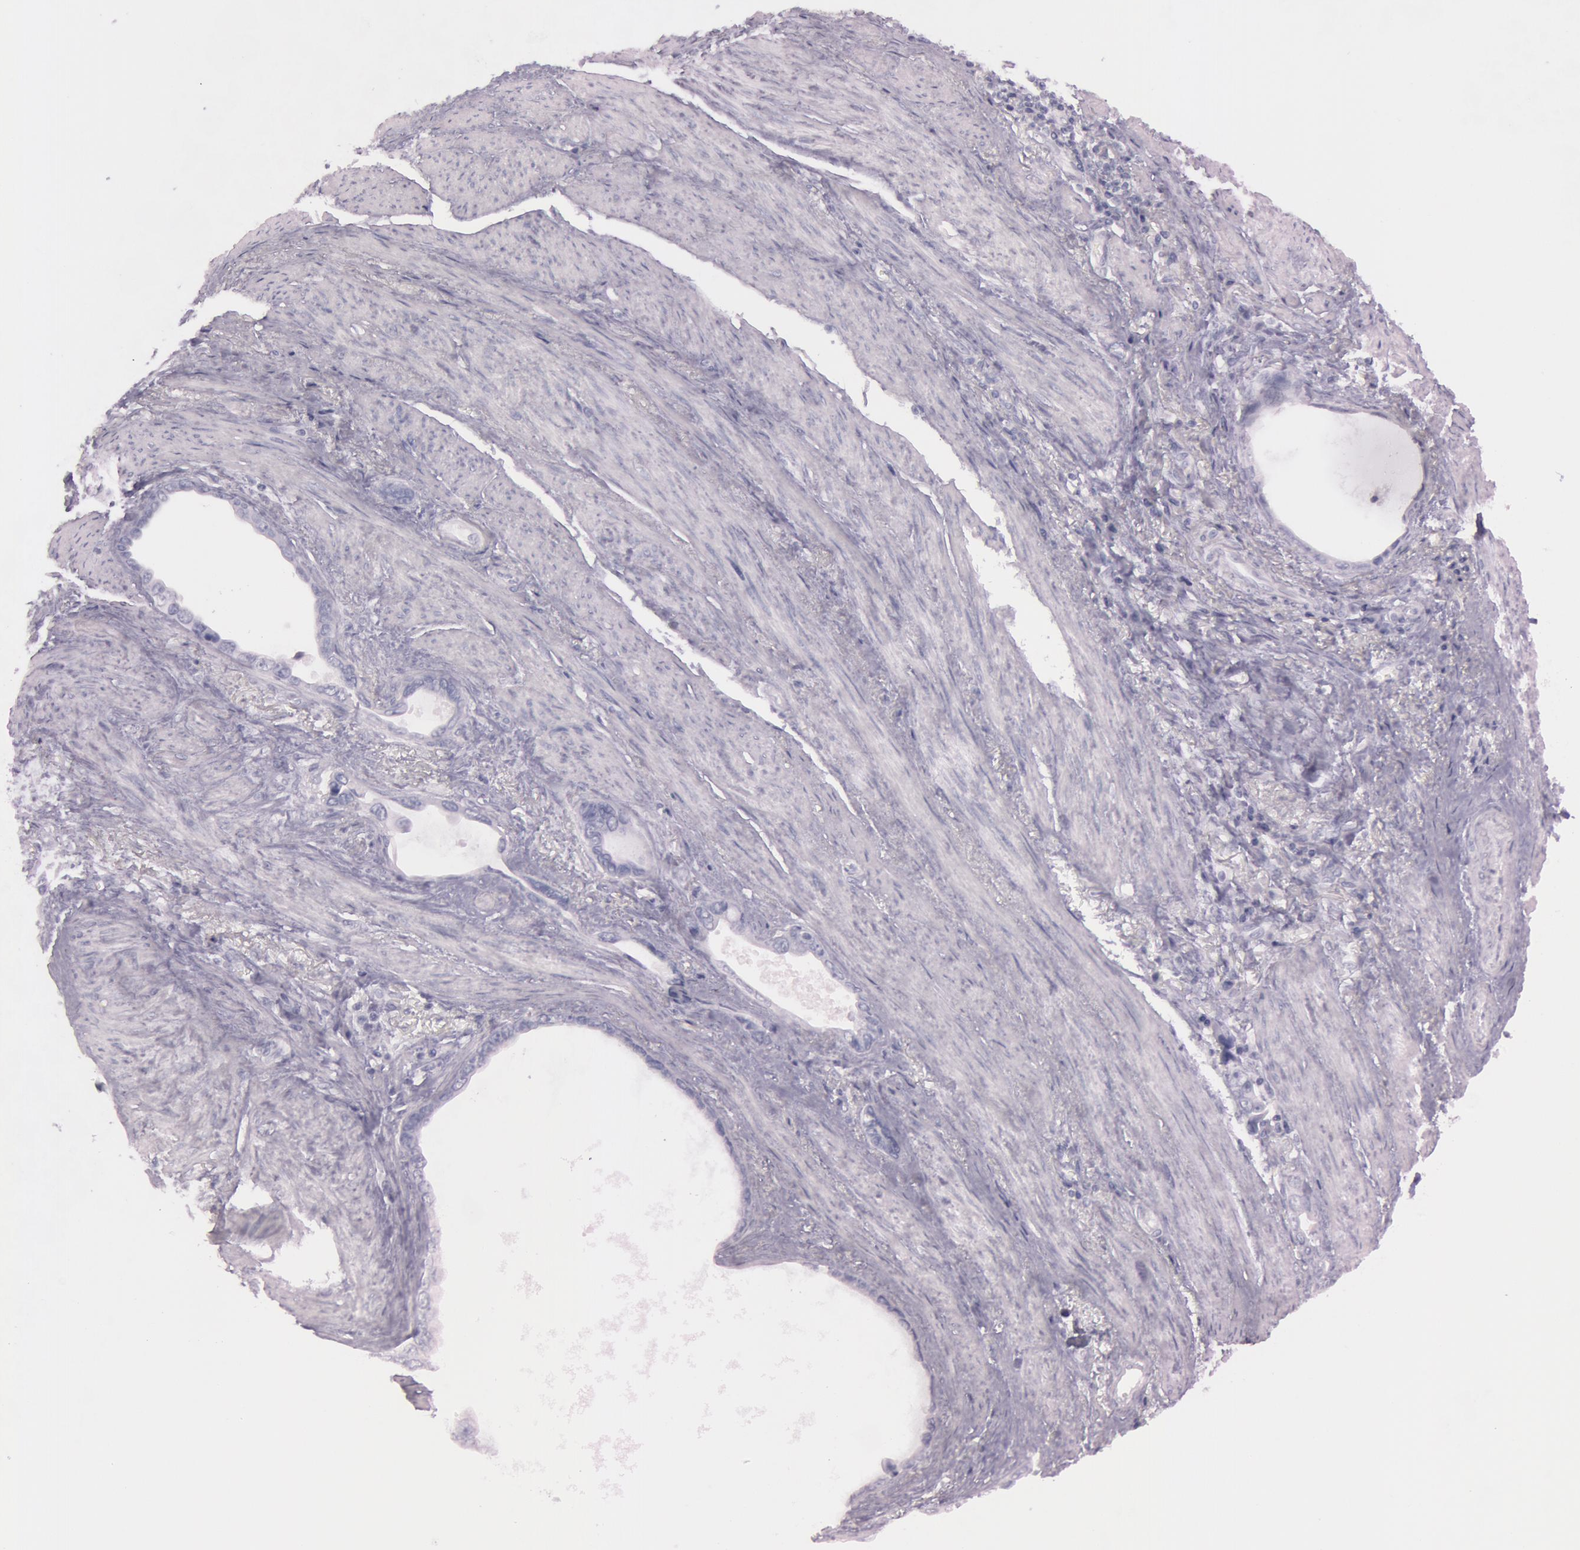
{"staining": {"intensity": "negative", "quantity": "none", "location": "none"}, "tissue": "stomach cancer", "cell_type": "Tumor cells", "image_type": "cancer", "snomed": [{"axis": "morphology", "description": "Adenocarcinoma, NOS"}, {"axis": "topography", "description": "Stomach"}], "caption": "Stomach cancer was stained to show a protein in brown. There is no significant positivity in tumor cells.", "gene": "S100A7", "patient": {"sex": "male", "age": 78}}